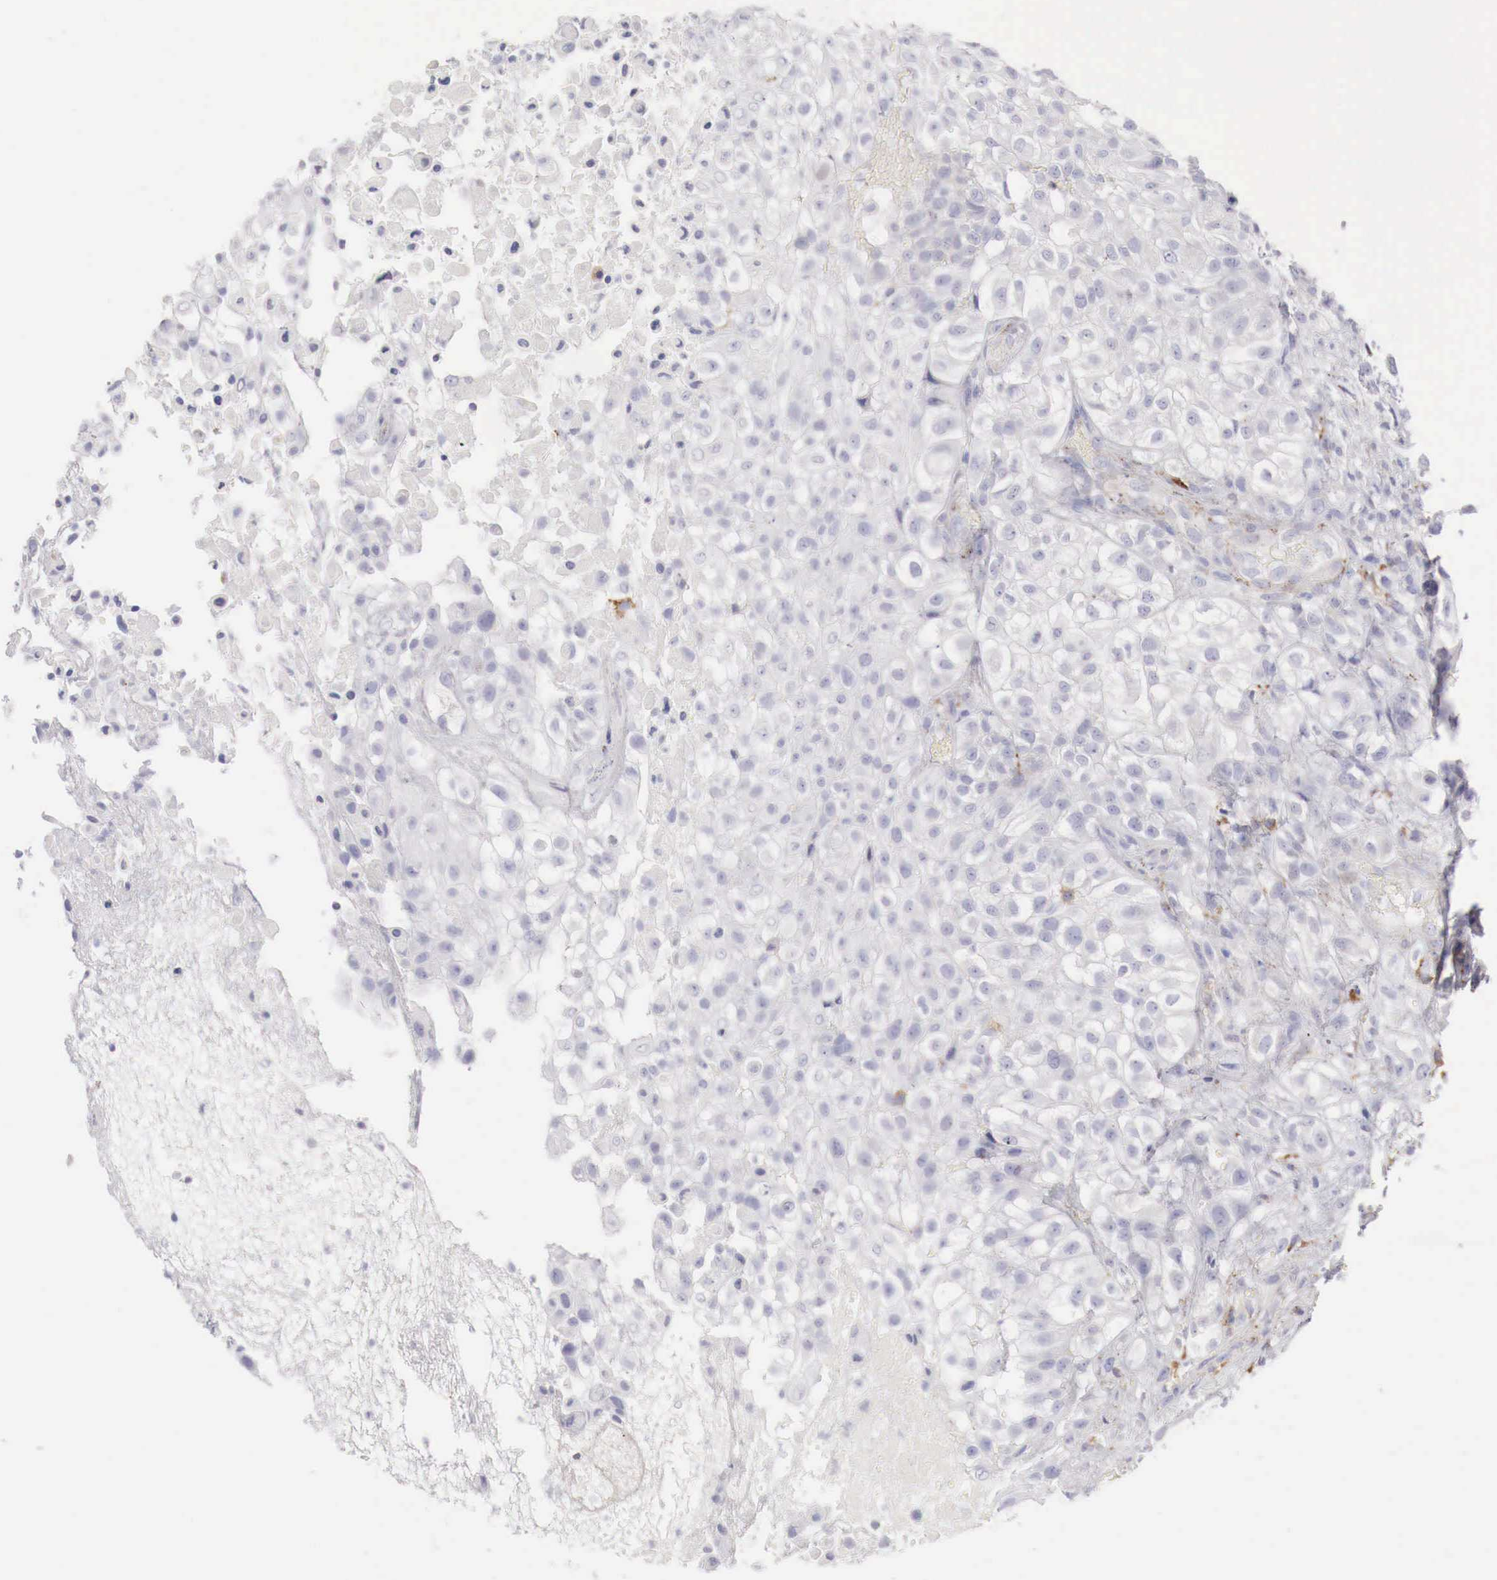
{"staining": {"intensity": "negative", "quantity": "none", "location": "none"}, "tissue": "urothelial cancer", "cell_type": "Tumor cells", "image_type": "cancer", "snomed": [{"axis": "morphology", "description": "Urothelial carcinoma, High grade"}, {"axis": "topography", "description": "Urinary bladder"}], "caption": "Immunohistochemical staining of human urothelial cancer shows no significant expression in tumor cells. The staining was performed using DAB (3,3'-diaminobenzidine) to visualize the protein expression in brown, while the nuclei were stained in blue with hematoxylin (Magnification: 20x).", "gene": "GLA", "patient": {"sex": "male", "age": 56}}